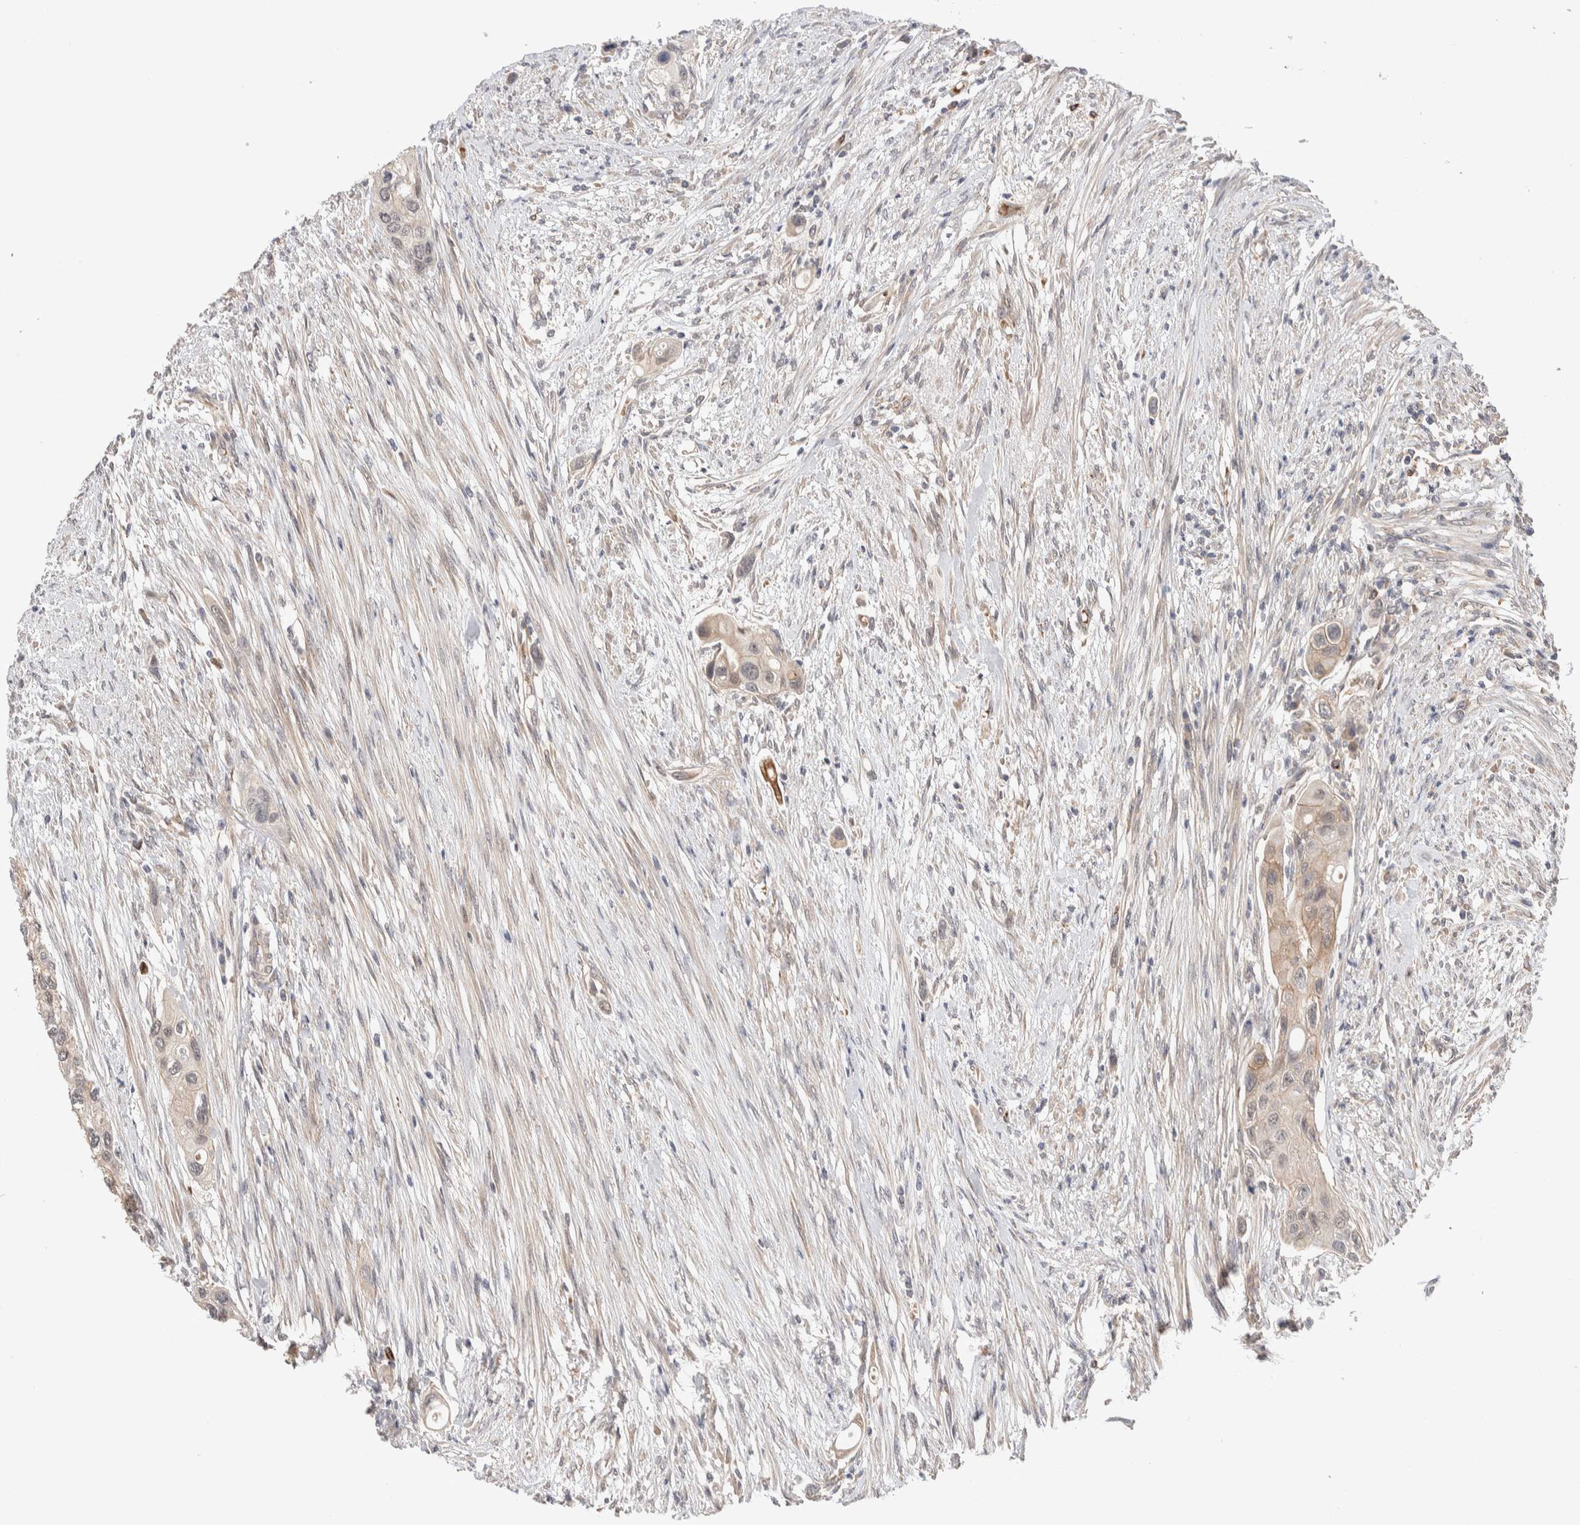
{"staining": {"intensity": "weak", "quantity": "<25%", "location": "cytoplasmic/membranous"}, "tissue": "urothelial cancer", "cell_type": "Tumor cells", "image_type": "cancer", "snomed": [{"axis": "morphology", "description": "Urothelial carcinoma, High grade"}, {"axis": "topography", "description": "Urinary bladder"}], "caption": "Protein analysis of urothelial cancer shows no significant expression in tumor cells. (Immunohistochemistry, brightfield microscopy, high magnification).", "gene": "CASK", "patient": {"sex": "female", "age": 56}}